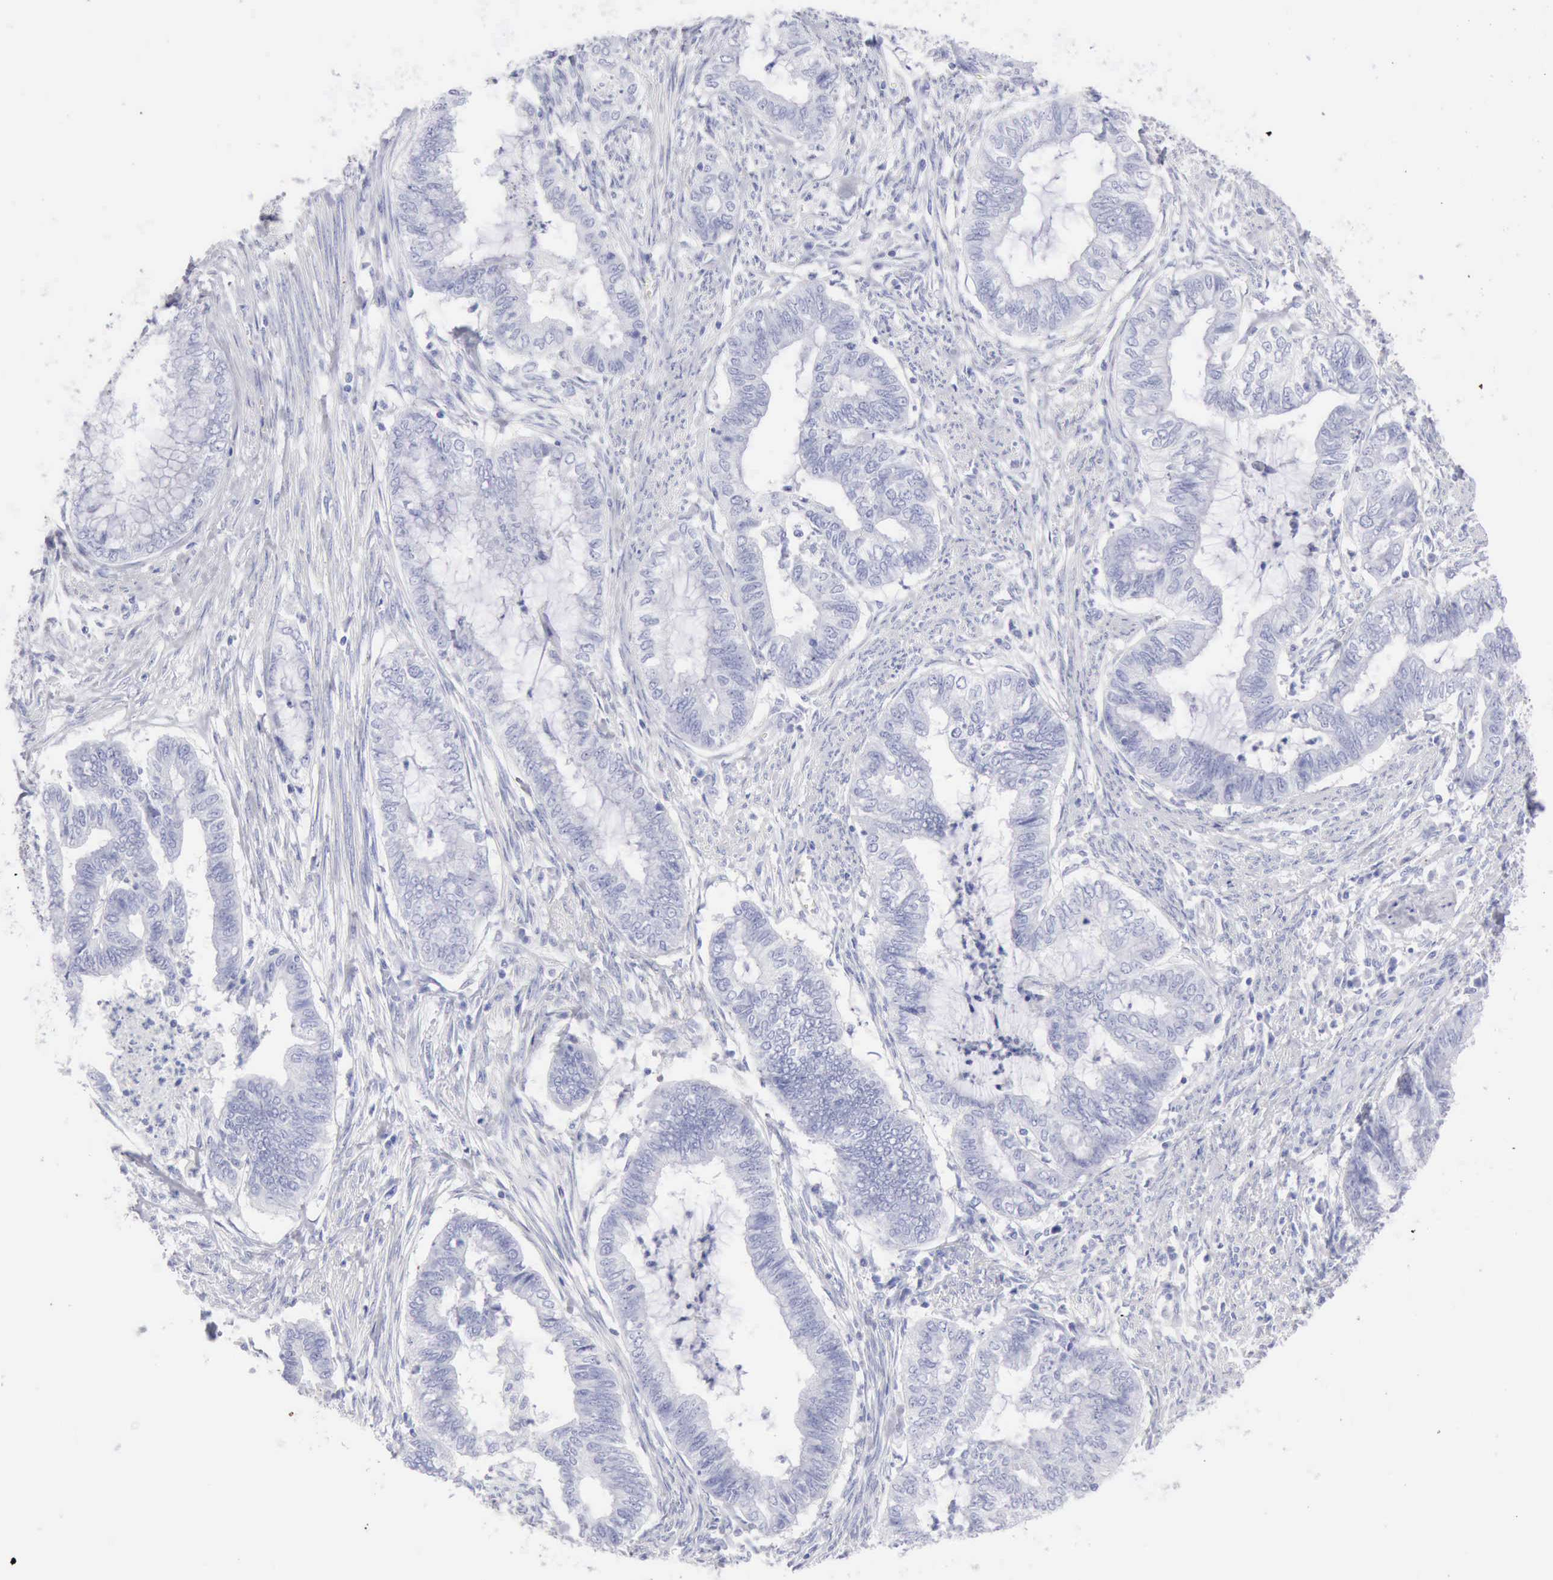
{"staining": {"intensity": "negative", "quantity": "none", "location": "none"}, "tissue": "endometrial cancer", "cell_type": "Tumor cells", "image_type": "cancer", "snomed": [{"axis": "morphology", "description": "Necrosis, NOS"}, {"axis": "morphology", "description": "Adenocarcinoma, NOS"}, {"axis": "topography", "description": "Endometrium"}], "caption": "Micrograph shows no significant protein positivity in tumor cells of endometrial cancer. (Stains: DAB (3,3'-diaminobenzidine) immunohistochemistry (IHC) with hematoxylin counter stain, Microscopy: brightfield microscopy at high magnification).", "gene": "KRT5", "patient": {"sex": "female", "age": 79}}